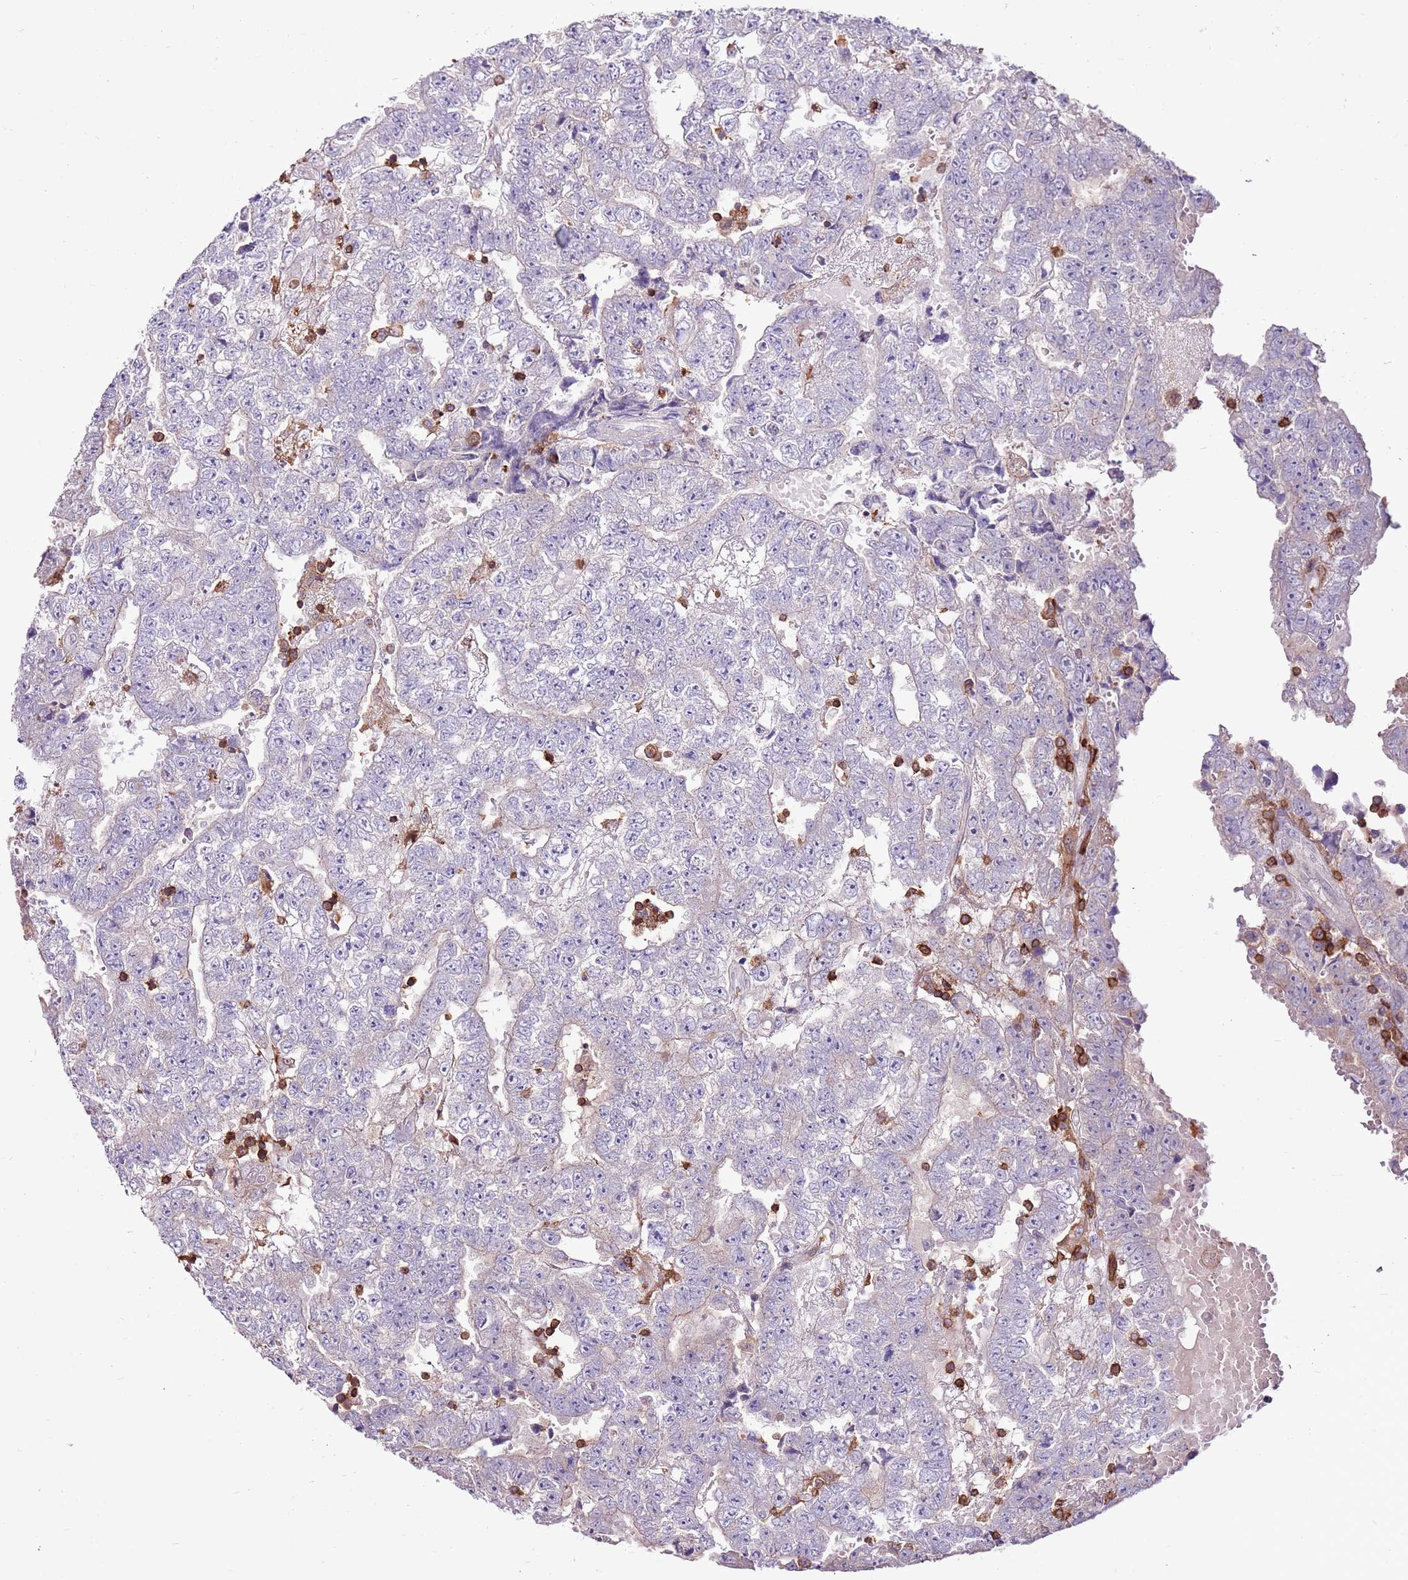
{"staining": {"intensity": "negative", "quantity": "none", "location": "none"}, "tissue": "testis cancer", "cell_type": "Tumor cells", "image_type": "cancer", "snomed": [{"axis": "morphology", "description": "Carcinoma, Embryonal, NOS"}, {"axis": "topography", "description": "Testis"}], "caption": "Protein analysis of testis cancer (embryonal carcinoma) exhibits no significant expression in tumor cells.", "gene": "ZSWIM1", "patient": {"sex": "male", "age": 25}}